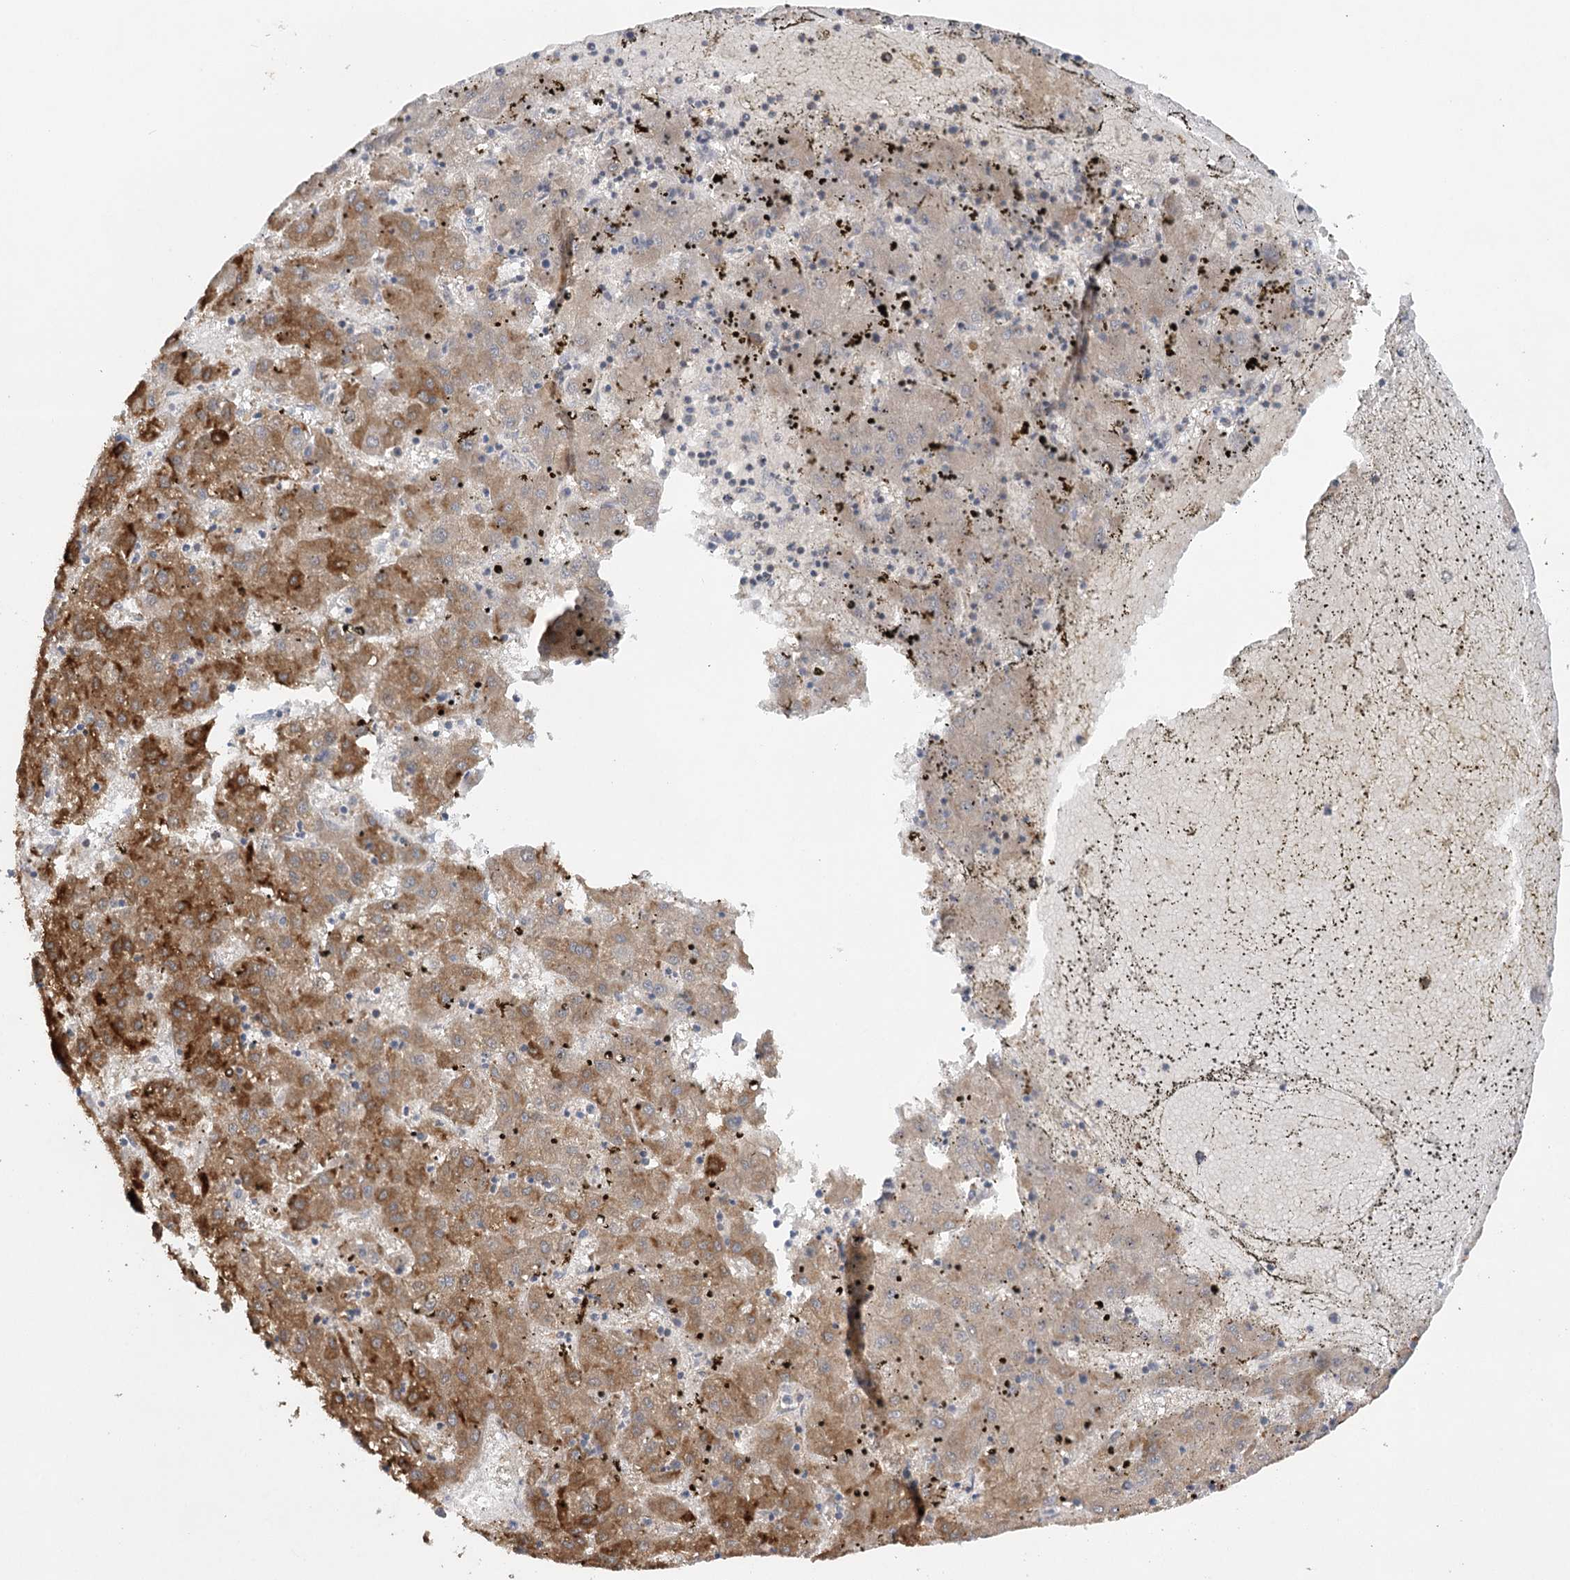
{"staining": {"intensity": "moderate", "quantity": ">75%", "location": "cytoplasmic/membranous"}, "tissue": "liver cancer", "cell_type": "Tumor cells", "image_type": "cancer", "snomed": [{"axis": "morphology", "description": "Carcinoma, Hepatocellular, NOS"}, {"axis": "topography", "description": "Liver"}], "caption": "Immunohistochemical staining of human liver hepatocellular carcinoma displays moderate cytoplasmic/membranous protein expression in approximately >75% of tumor cells.", "gene": "TRAF3IP1", "patient": {"sex": "male", "age": 72}}